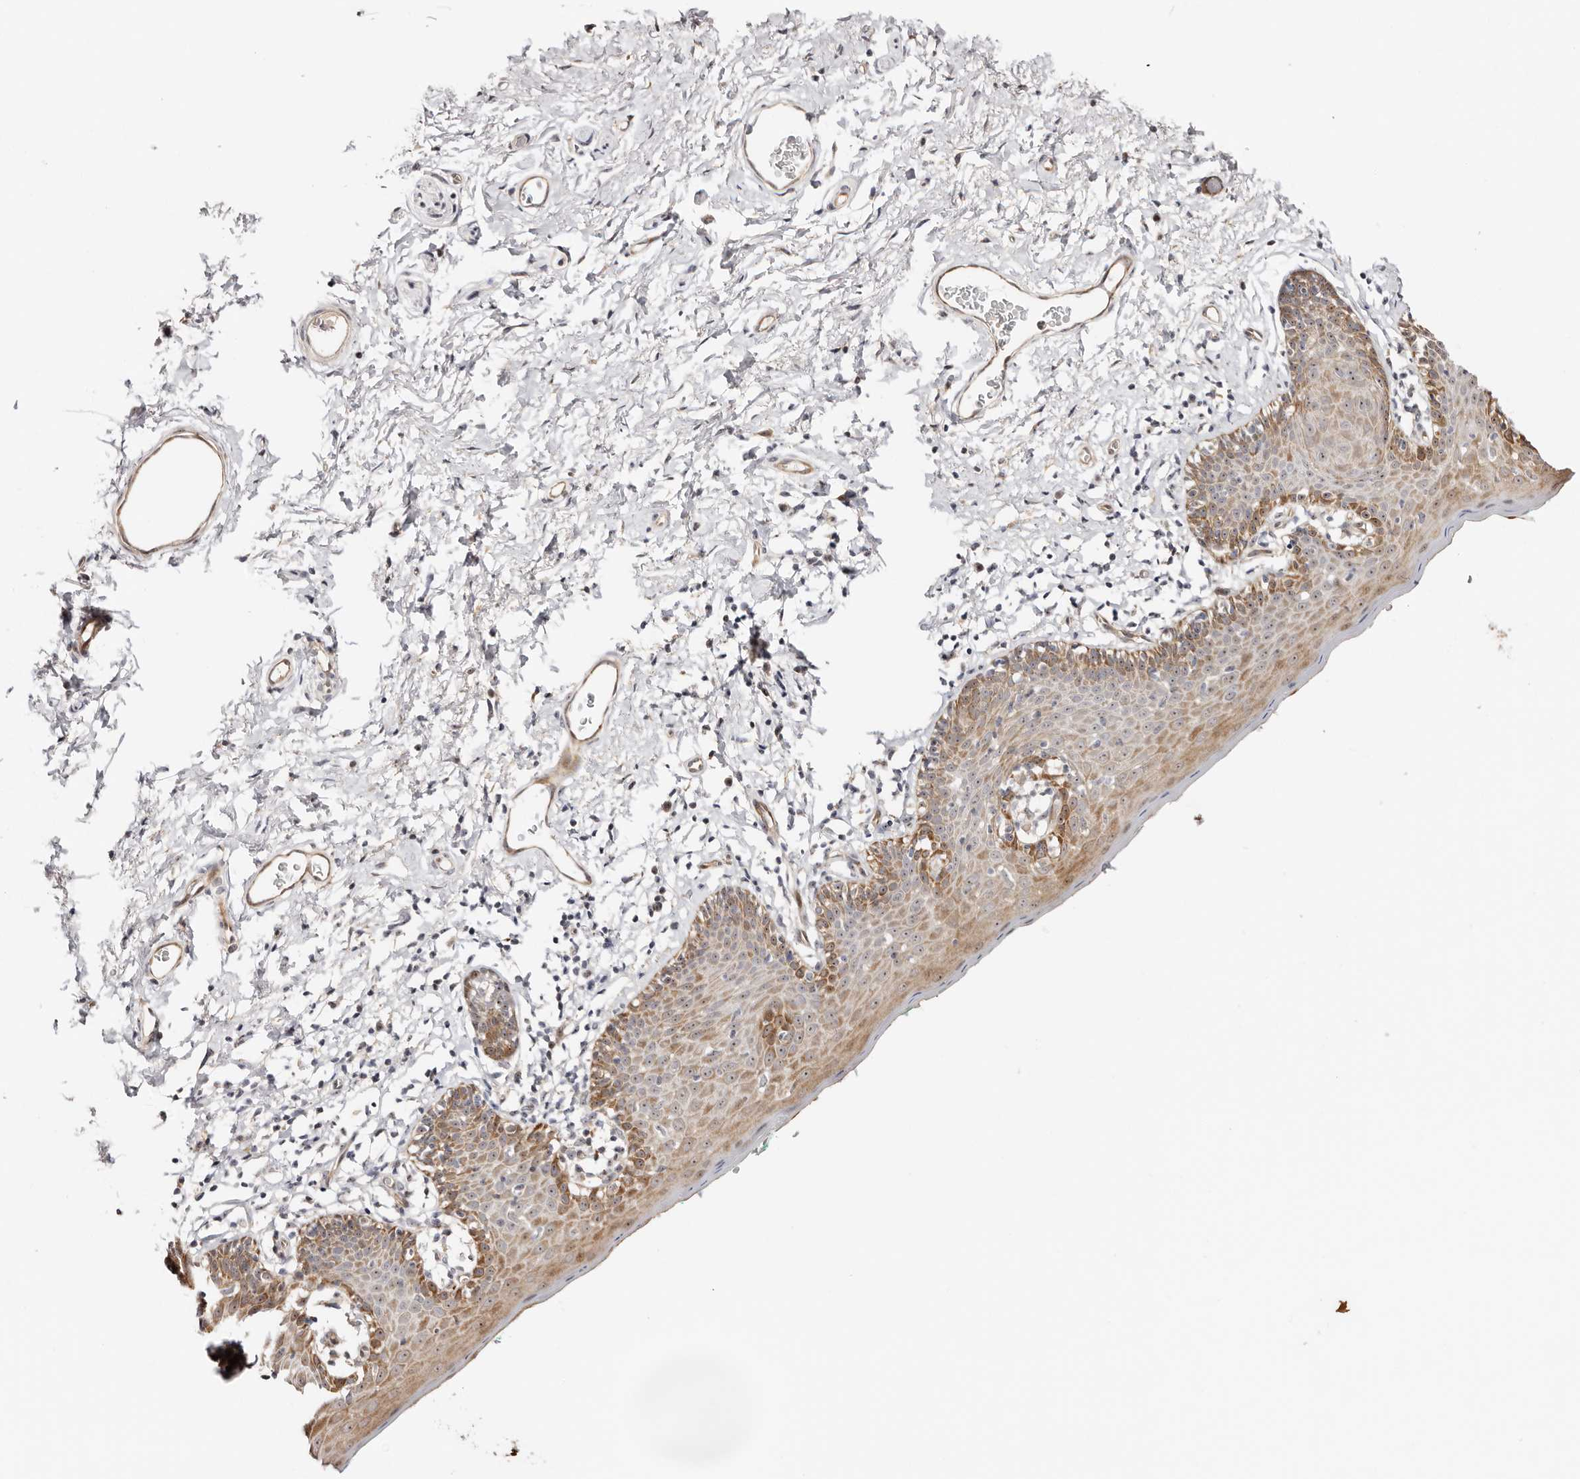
{"staining": {"intensity": "moderate", "quantity": ">75%", "location": "cytoplasmic/membranous,nuclear"}, "tissue": "skin", "cell_type": "Epidermal cells", "image_type": "normal", "snomed": [{"axis": "morphology", "description": "Normal tissue, NOS"}, {"axis": "topography", "description": "Vulva"}], "caption": "IHC (DAB) staining of normal skin reveals moderate cytoplasmic/membranous,nuclear protein staining in about >75% of epidermal cells. Using DAB (3,3'-diaminobenzidine) (brown) and hematoxylin (blue) stains, captured at high magnification using brightfield microscopy.", "gene": "ODF2L", "patient": {"sex": "female", "age": 66}}